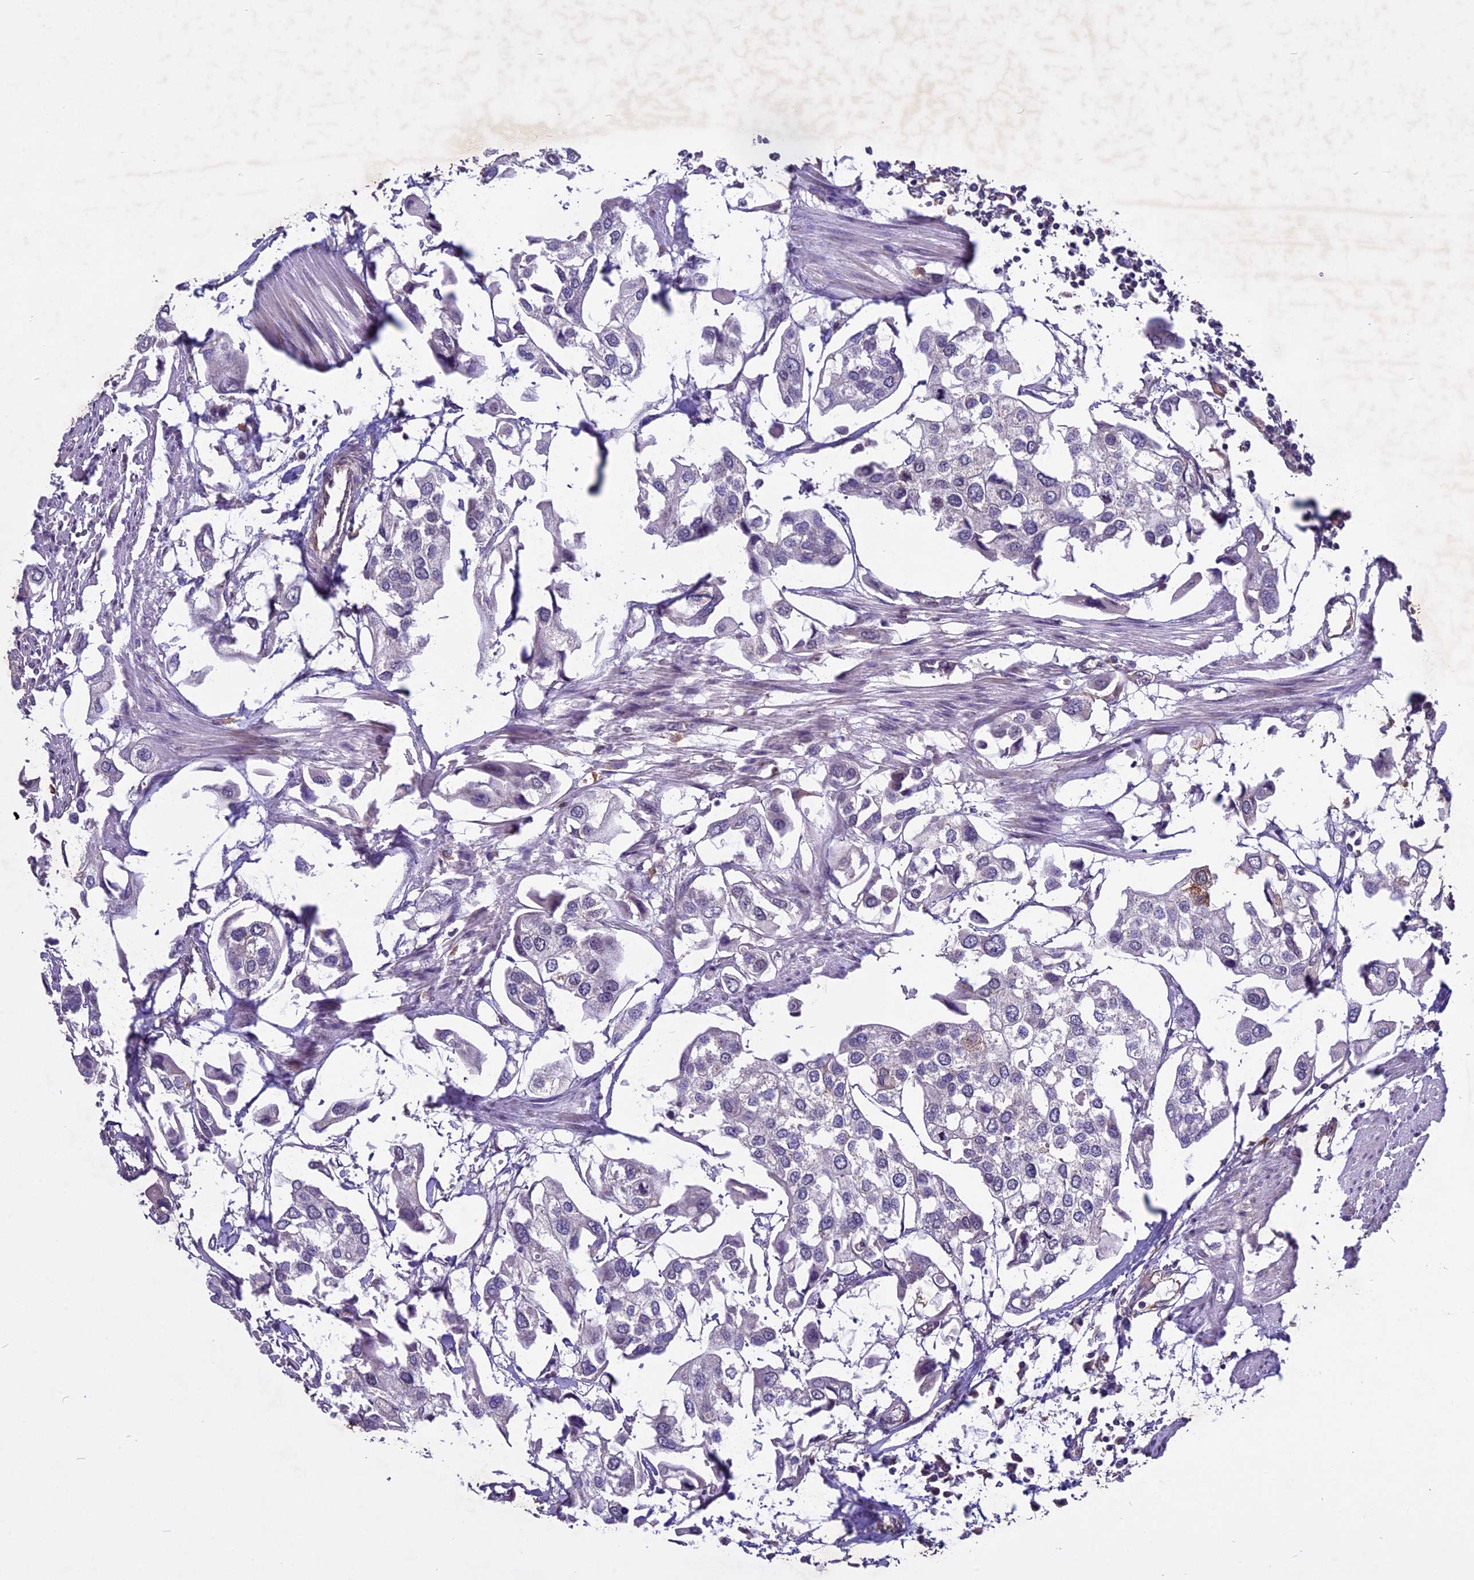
{"staining": {"intensity": "negative", "quantity": "none", "location": "none"}, "tissue": "urothelial cancer", "cell_type": "Tumor cells", "image_type": "cancer", "snomed": [{"axis": "morphology", "description": "Urothelial carcinoma, High grade"}, {"axis": "topography", "description": "Urinary bladder"}], "caption": "This photomicrograph is of urothelial cancer stained with immunohistochemistry (IHC) to label a protein in brown with the nuclei are counter-stained blue. There is no staining in tumor cells. The staining was performed using DAB to visualize the protein expression in brown, while the nuclei were stained in blue with hematoxylin (Magnification: 20x).", "gene": "C3orf70", "patient": {"sex": "male", "age": 64}}